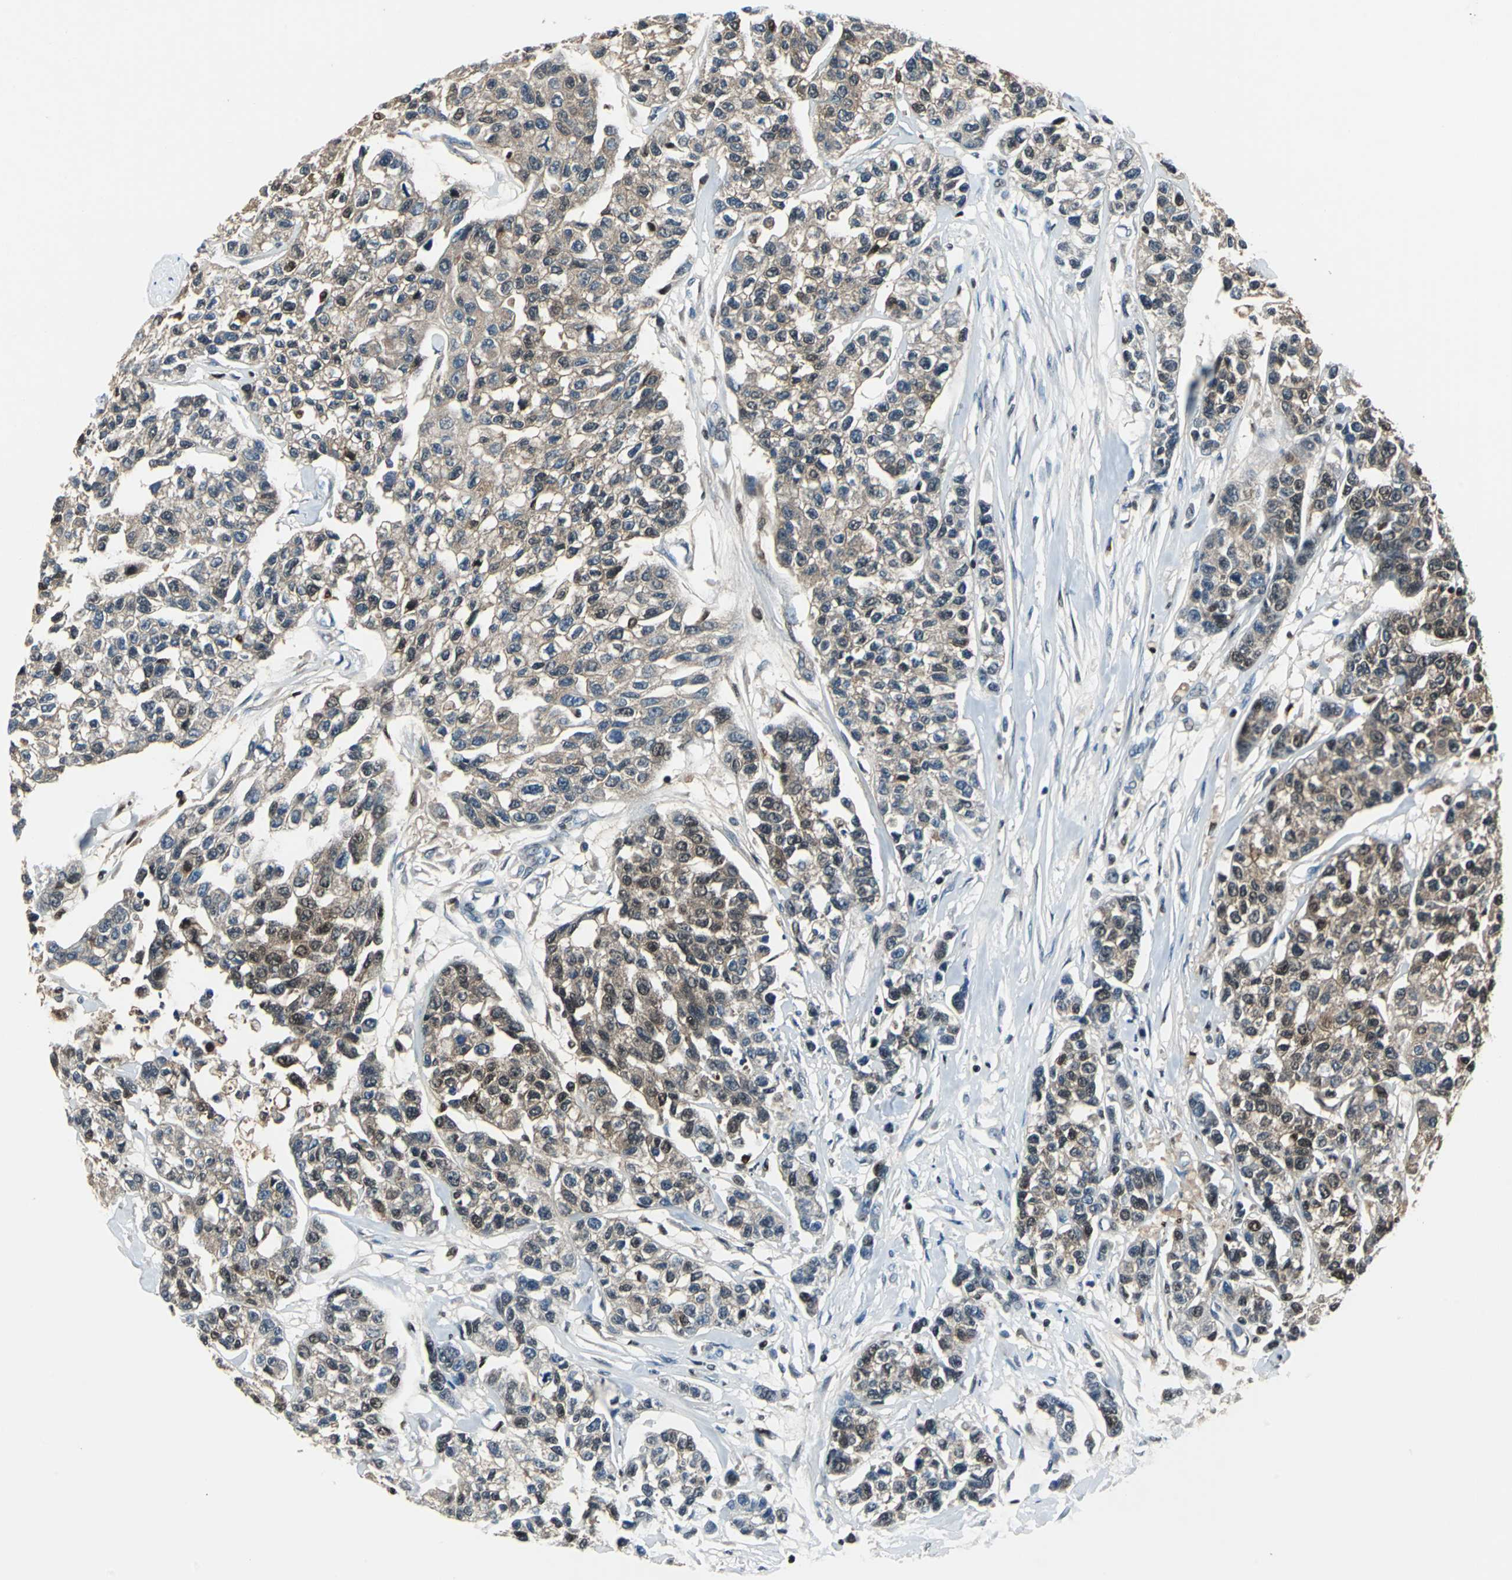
{"staining": {"intensity": "moderate", "quantity": ">75%", "location": "cytoplasmic/membranous,nuclear"}, "tissue": "breast cancer", "cell_type": "Tumor cells", "image_type": "cancer", "snomed": [{"axis": "morphology", "description": "Duct carcinoma"}, {"axis": "topography", "description": "Breast"}], "caption": "High-power microscopy captured an immunohistochemistry (IHC) histopathology image of breast cancer, revealing moderate cytoplasmic/membranous and nuclear staining in approximately >75% of tumor cells.", "gene": "PSME1", "patient": {"sex": "female", "age": 51}}